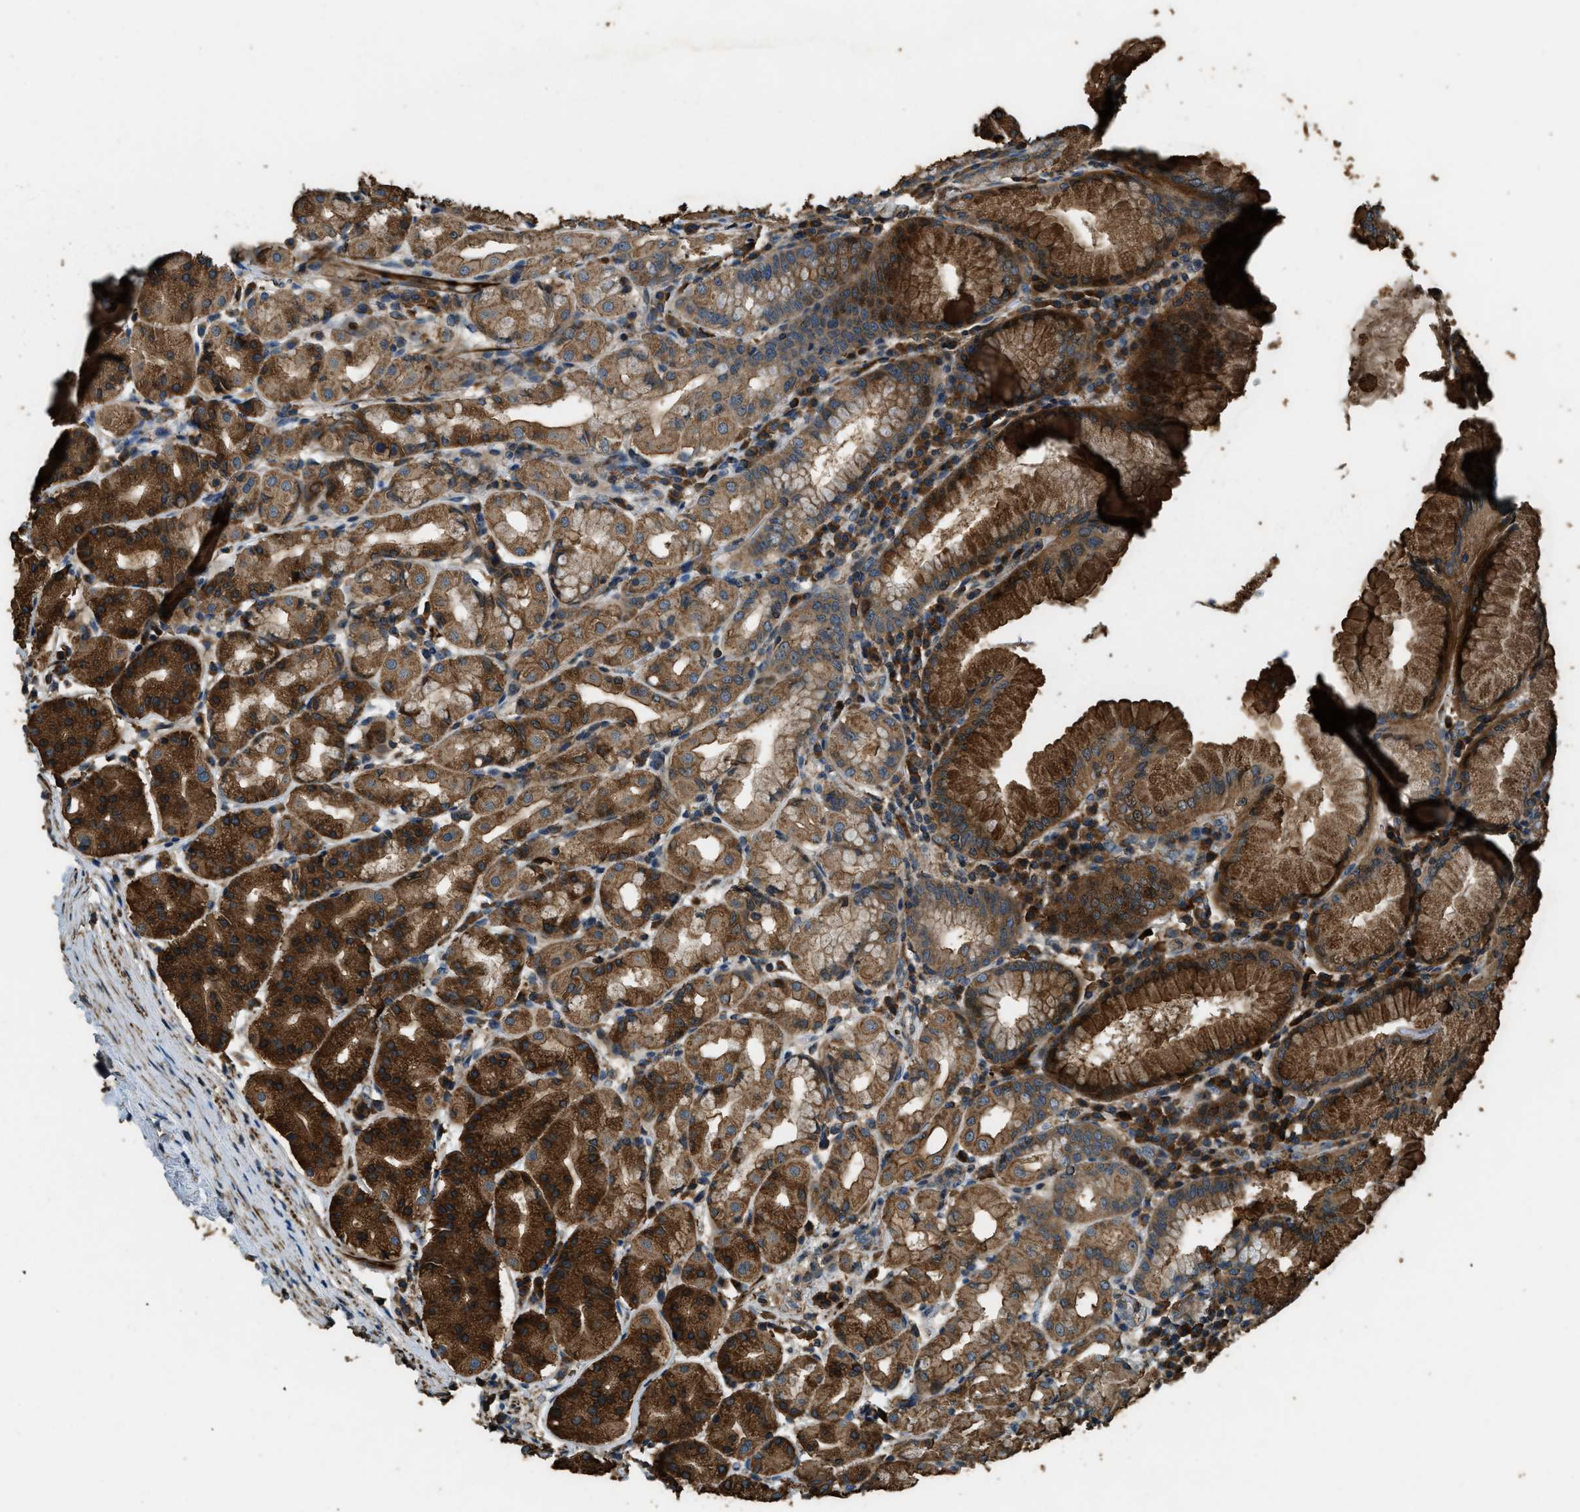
{"staining": {"intensity": "strong", "quantity": ">75%", "location": "cytoplasmic/membranous"}, "tissue": "stomach", "cell_type": "Glandular cells", "image_type": "normal", "snomed": [{"axis": "morphology", "description": "Normal tissue, NOS"}, {"axis": "topography", "description": "Stomach"}, {"axis": "topography", "description": "Stomach, lower"}], "caption": "Immunohistochemistry (IHC) histopathology image of normal stomach: human stomach stained using IHC displays high levels of strong protein expression localized specifically in the cytoplasmic/membranous of glandular cells, appearing as a cytoplasmic/membranous brown color.", "gene": "ERGIC1", "patient": {"sex": "female", "age": 56}}